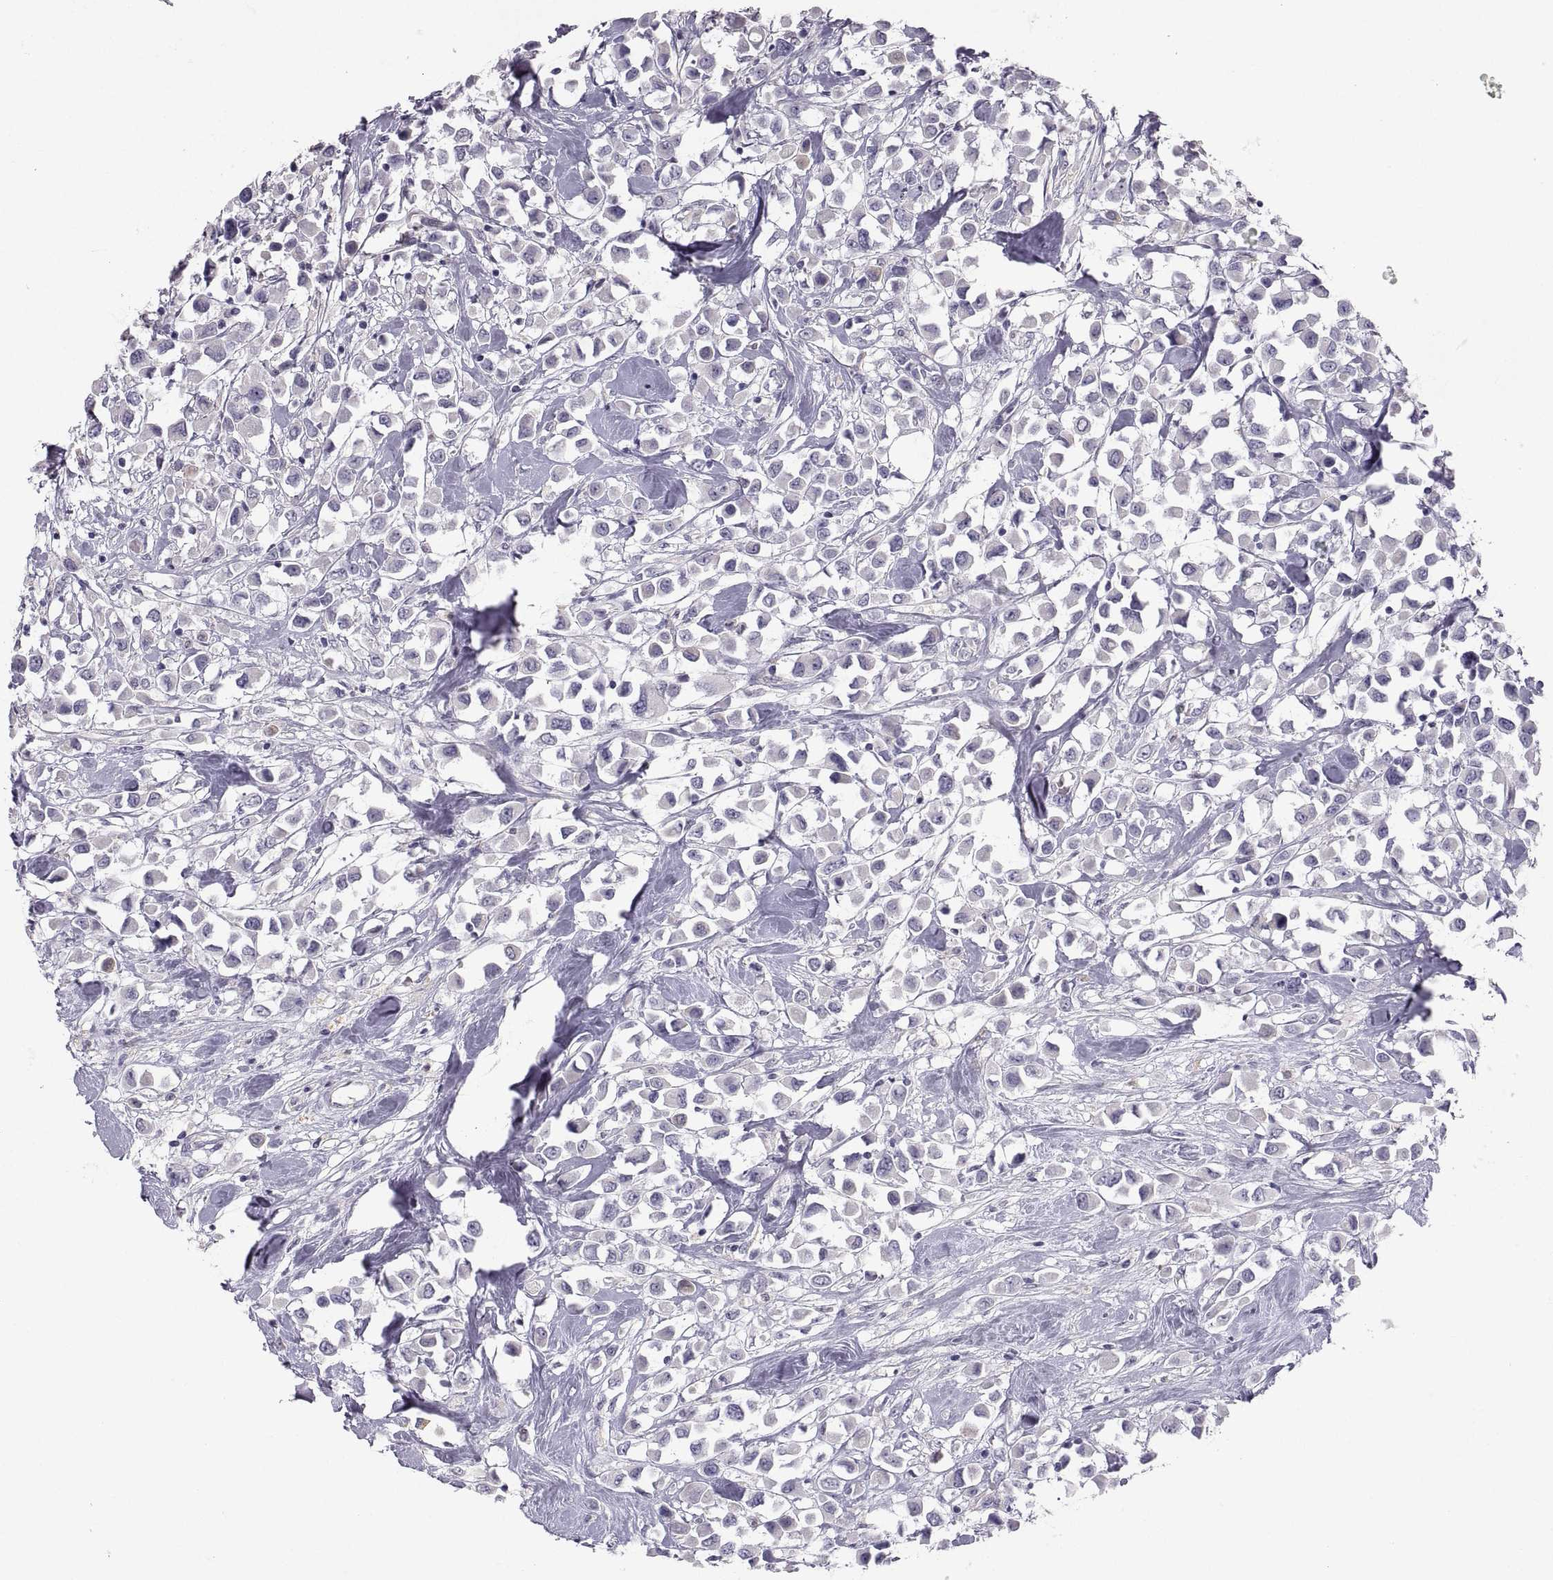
{"staining": {"intensity": "negative", "quantity": "none", "location": "none"}, "tissue": "breast cancer", "cell_type": "Tumor cells", "image_type": "cancer", "snomed": [{"axis": "morphology", "description": "Duct carcinoma"}, {"axis": "topography", "description": "Breast"}], "caption": "IHC histopathology image of breast intraductal carcinoma stained for a protein (brown), which shows no positivity in tumor cells.", "gene": "PGM5", "patient": {"sex": "female", "age": 61}}